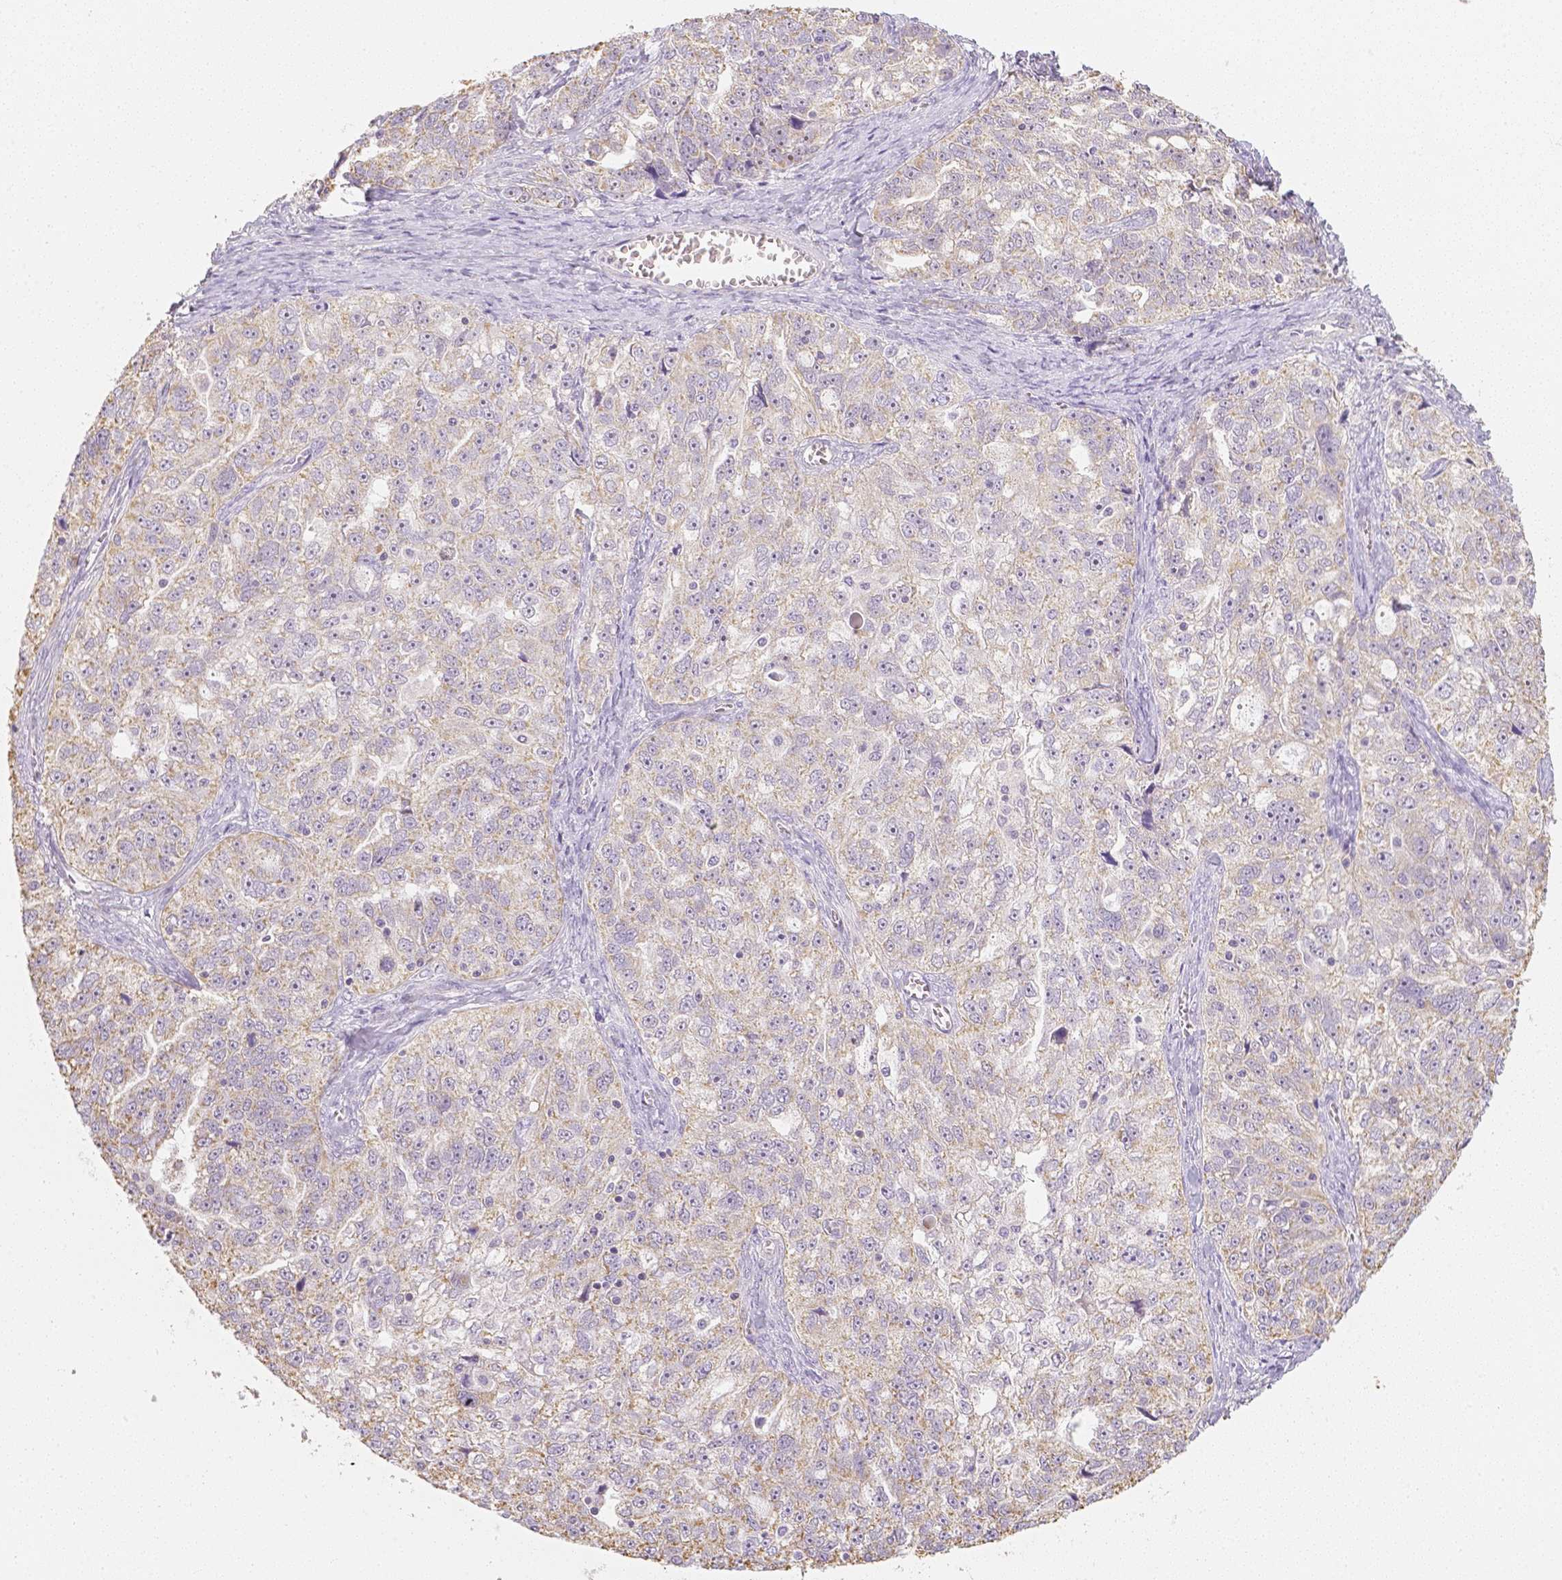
{"staining": {"intensity": "negative", "quantity": "none", "location": "none"}, "tissue": "ovarian cancer", "cell_type": "Tumor cells", "image_type": "cancer", "snomed": [{"axis": "morphology", "description": "Cystadenocarcinoma, serous, NOS"}, {"axis": "topography", "description": "Ovary"}], "caption": "A high-resolution micrograph shows immunohistochemistry staining of ovarian serous cystadenocarcinoma, which exhibits no significant positivity in tumor cells.", "gene": "NVL", "patient": {"sex": "female", "age": 51}}